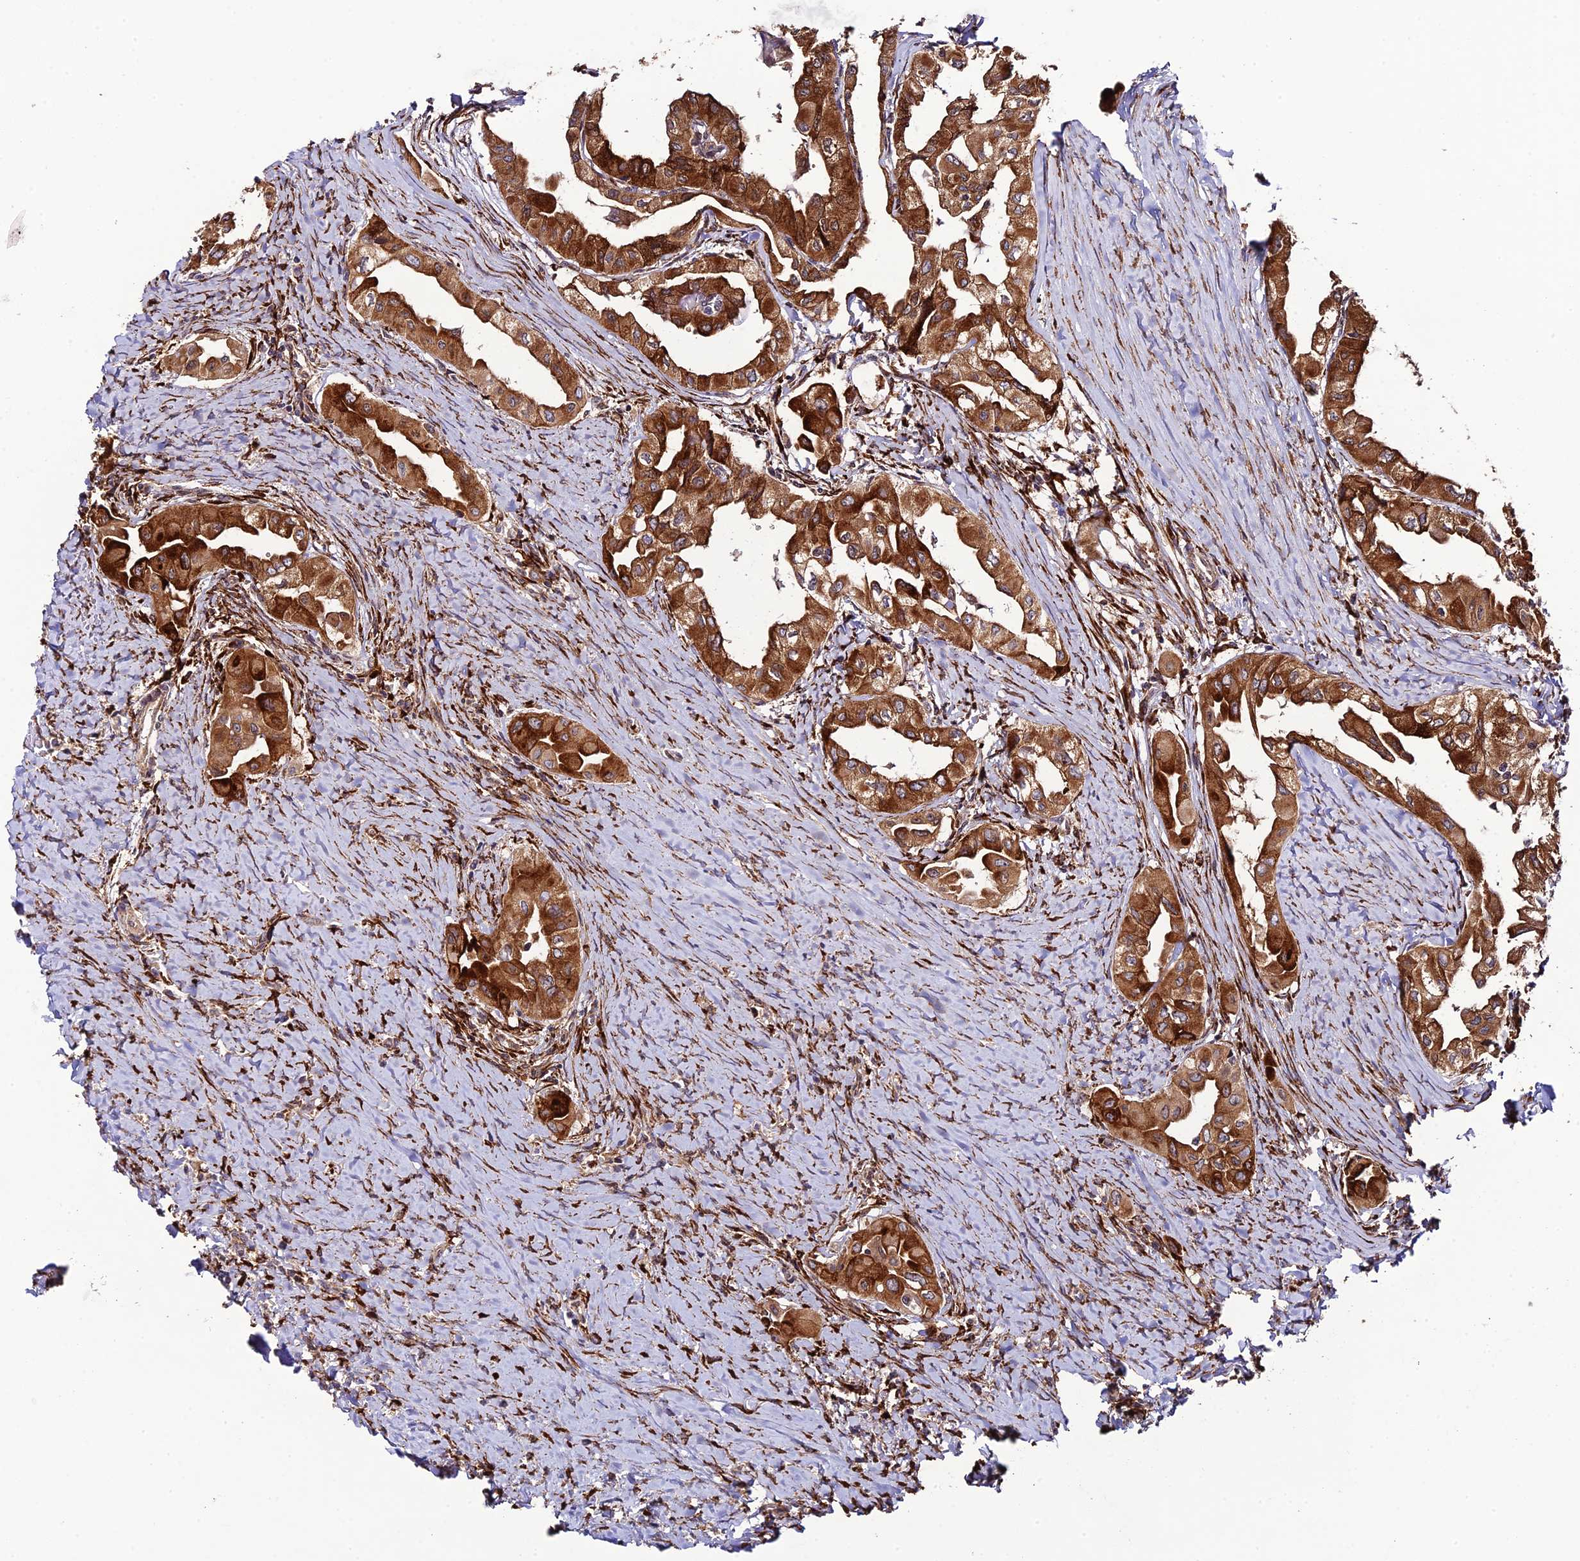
{"staining": {"intensity": "strong", "quantity": ">75%", "location": "cytoplasmic/membranous"}, "tissue": "thyroid cancer", "cell_type": "Tumor cells", "image_type": "cancer", "snomed": [{"axis": "morphology", "description": "Papillary adenocarcinoma, NOS"}, {"axis": "topography", "description": "Thyroid gland"}], "caption": "This micrograph displays IHC staining of thyroid cancer (papillary adenocarcinoma), with high strong cytoplasmic/membranous positivity in about >75% of tumor cells.", "gene": "P3H3", "patient": {"sex": "female", "age": 59}}